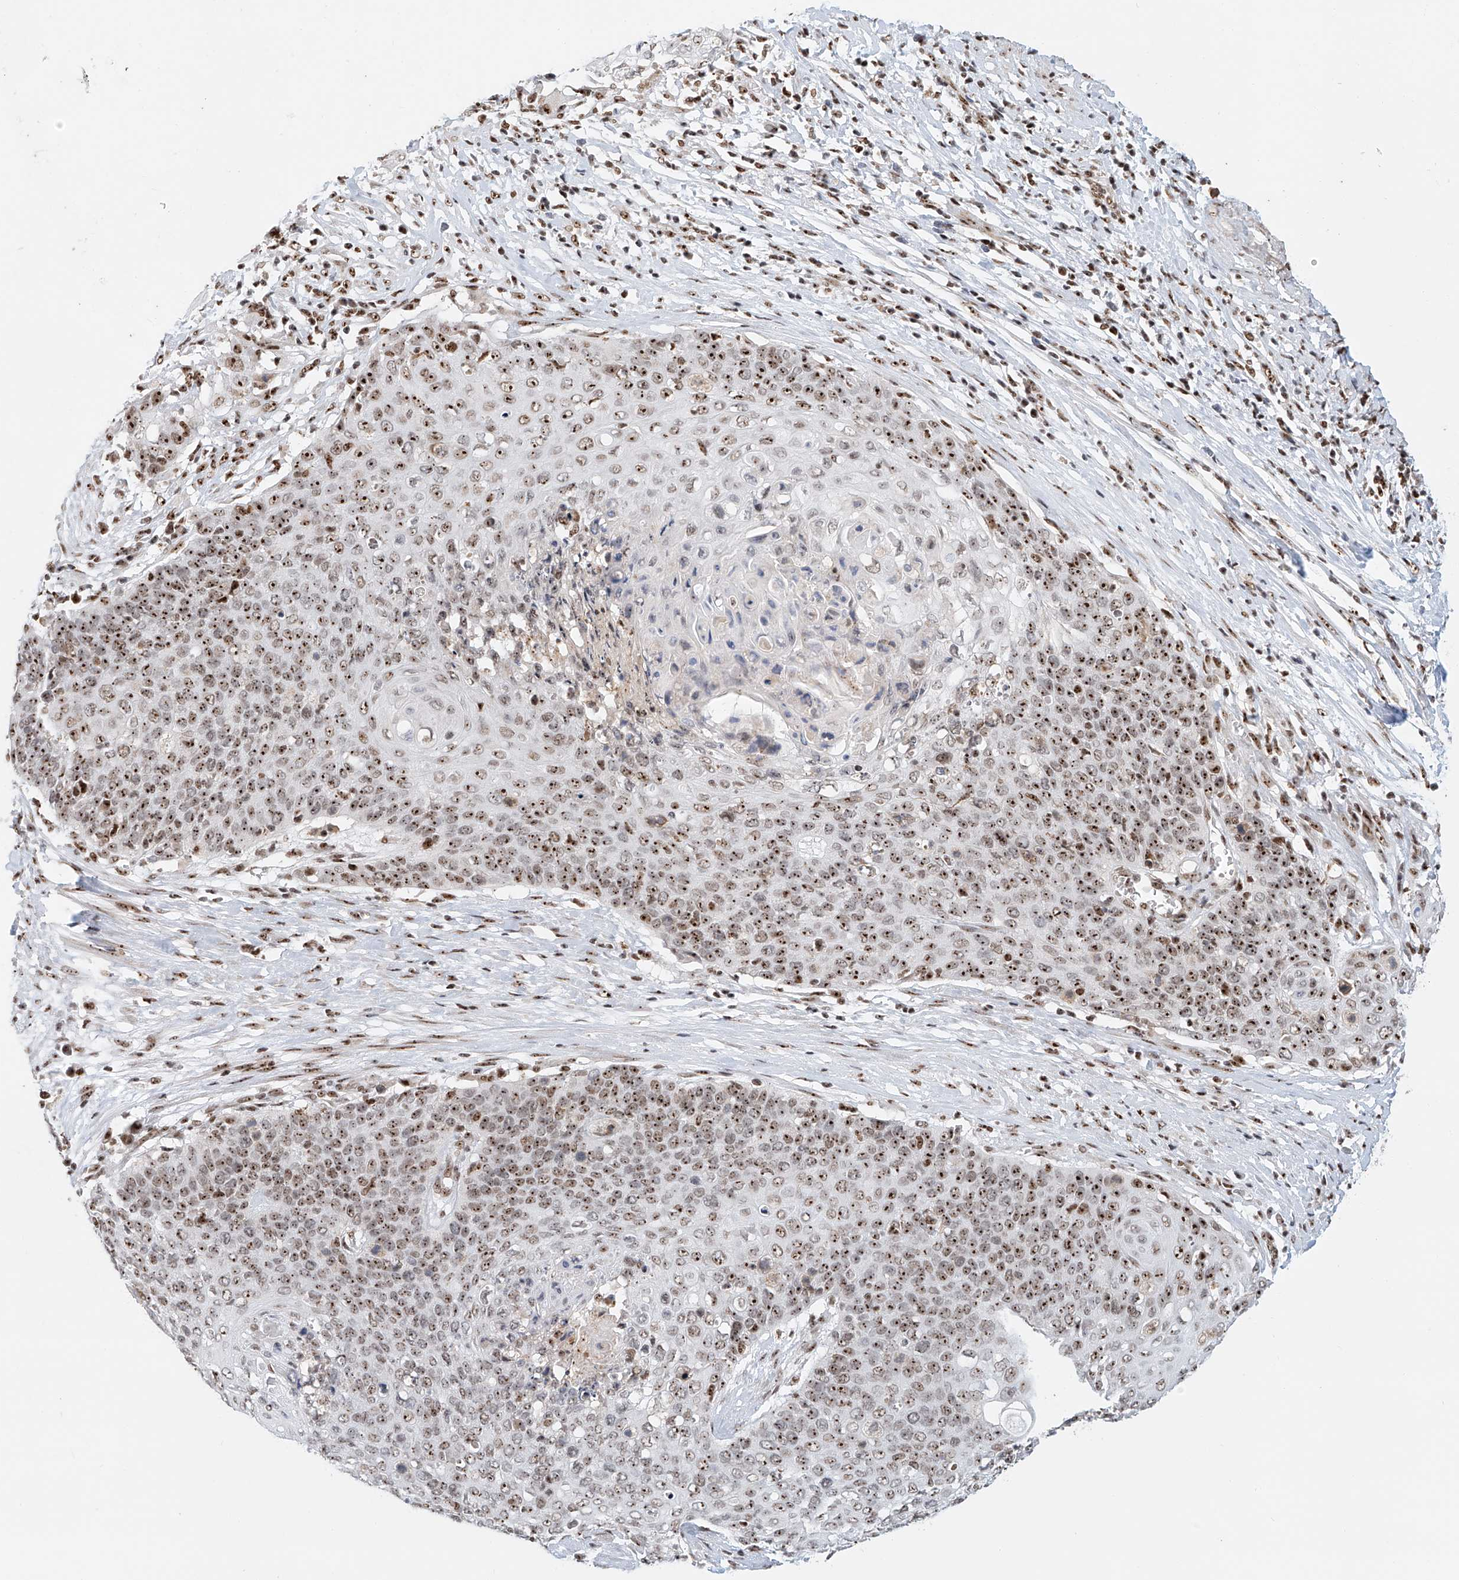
{"staining": {"intensity": "moderate", "quantity": ">75%", "location": "nuclear"}, "tissue": "cervical cancer", "cell_type": "Tumor cells", "image_type": "cancer", "snomed": [{"axis": "morphology", "description": "Squamous cell carcinoma, NOS"}, {"axis": "topography", "description": "Cervix"}], "caption": "Cervical squamous cell carcinoma tissue exhibits moderate nuclear positivity in about >75% of tumor cells", "gene": "PRUNE2", "patient": {"sex": "female", "age": 39}}